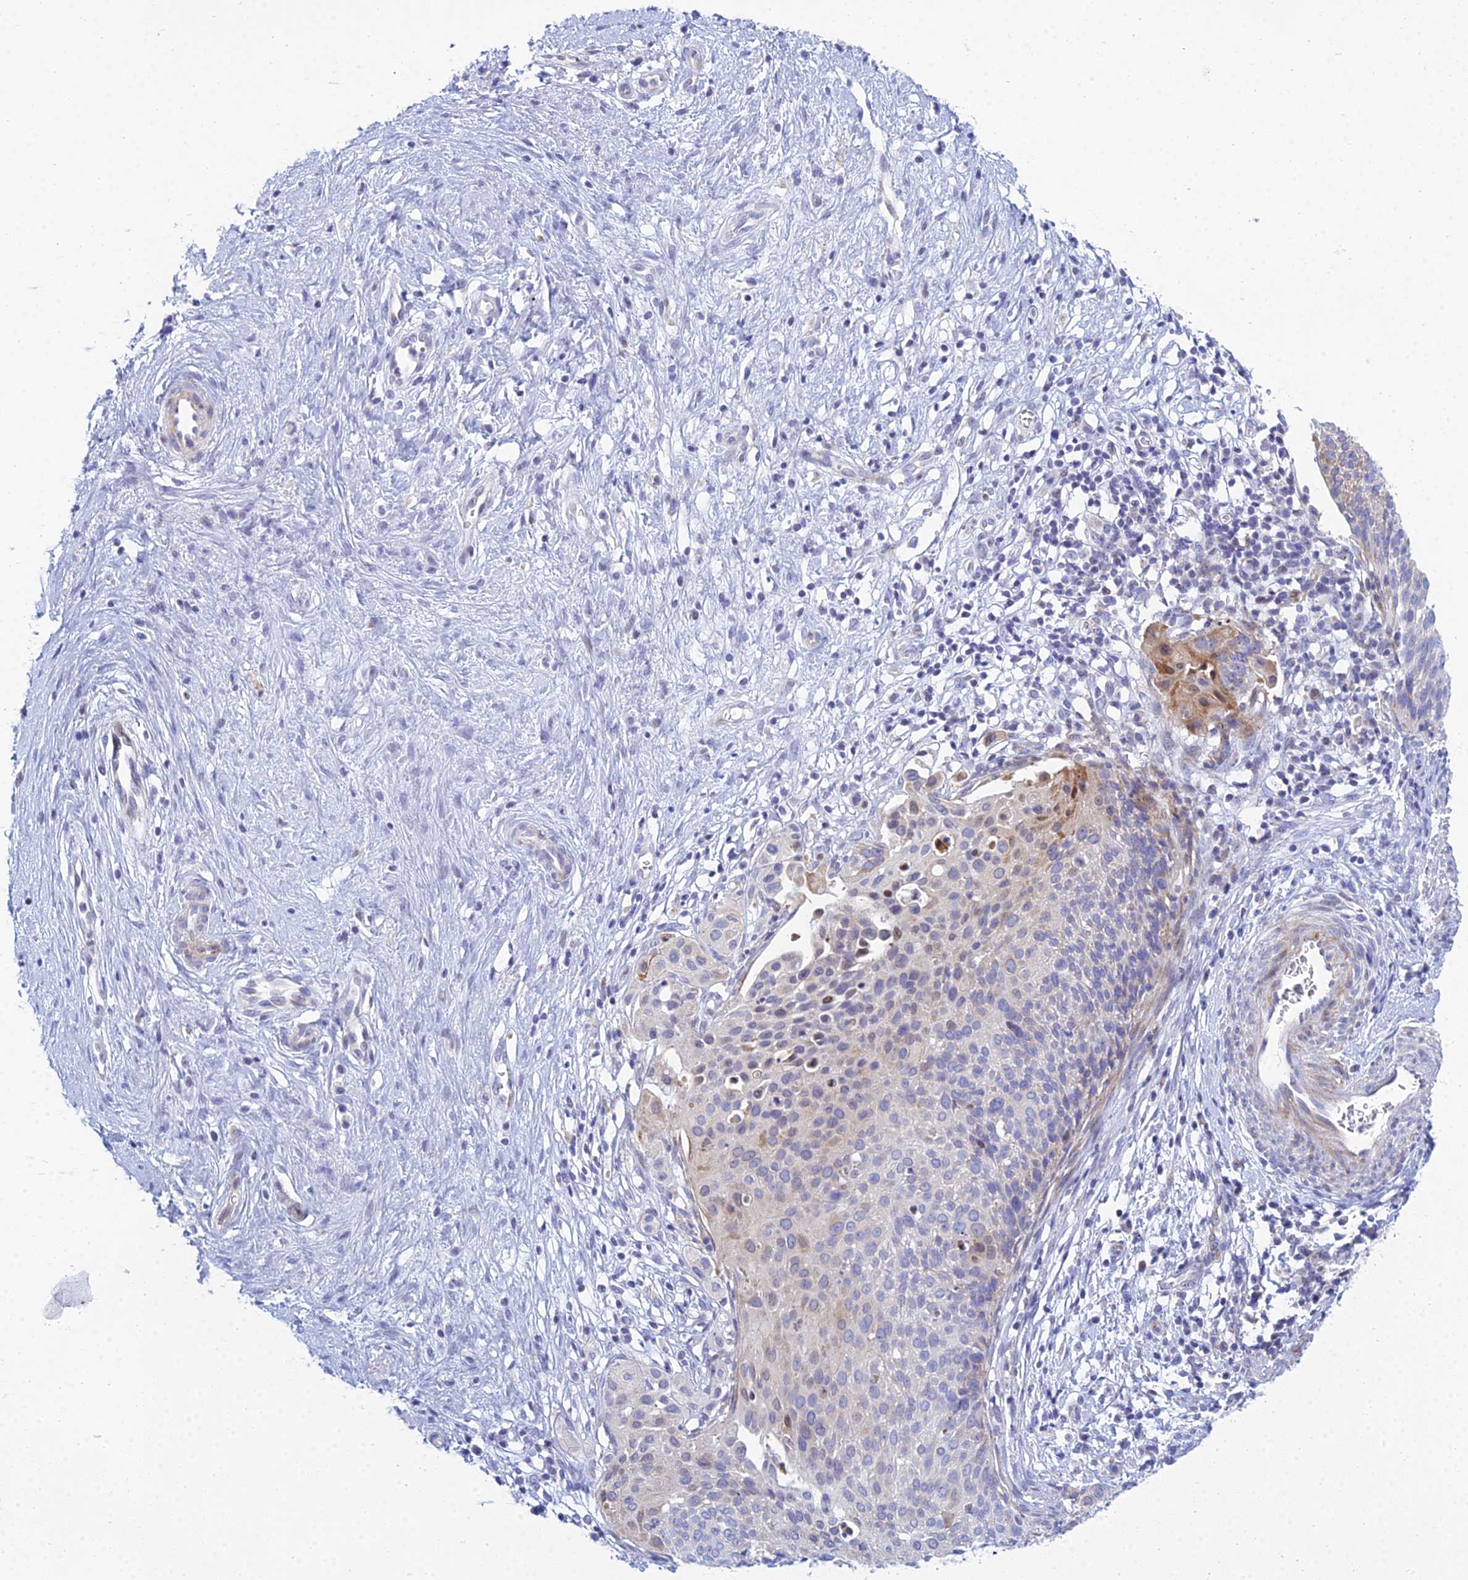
{"staining": {"intensity": "negative", "quantity": "none", "location": "none"}, "tissue": "cervical cancer", "cell_type": "Tumor cells", "image_type": "cancer", "snomed": [{"axis": "morphology", "description": "Squamous cell carcinoma, NOS"}, {"axis": "topography", "description": "Cervix"}], "caption": "Tumor cells show no significant protein expression in cervical cancer (squamous cell carcinoma). (Stains: DAB IHC with hematoxylin counter stain, Microscopy: brightfield microscopy at high magnification).", "gene": "PRR13", "patient": {"sex": "female", "age": 44}}